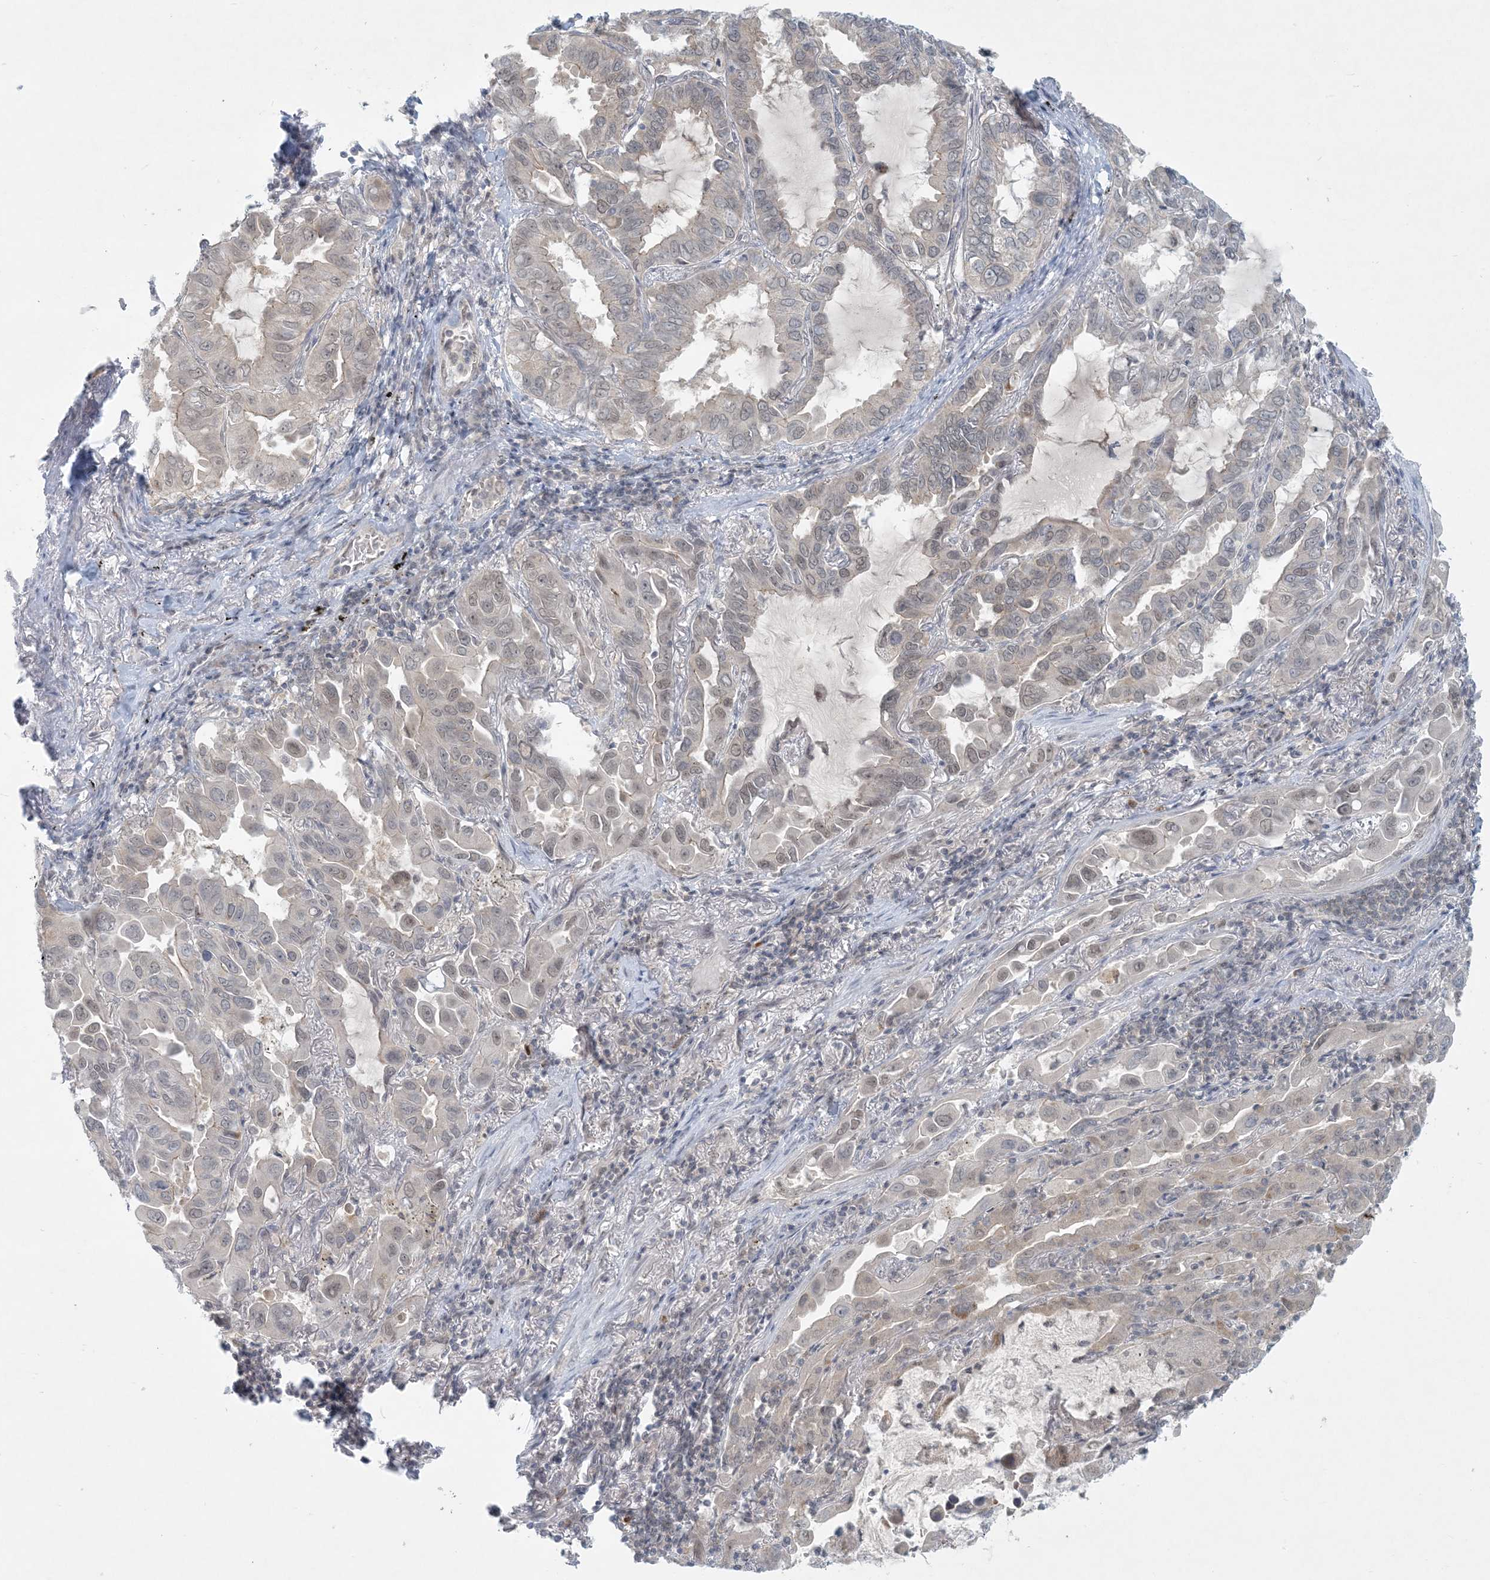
{"staining": {"intensity": "weak", "quantity": "25%-75%", "location": "cytoplasmic/membranous,nuclear"}, "tissue": "lung cancer", "cell_type": "Tumor cells", "image_type": "cancer", "snomed": [{"axis": "morphology", "description": "Adenocarcinoma, NOS"}, {"axis": "topography", "description": "Lung"}], "caption": "Lung cancer (adenocarcinoma) was stained to show a protein in brown. There is low levels of weak cytoplasmic/membranous and nuclear staining in about 25%-75% of tumor cells.", "gene": "OBI1", "patient": {"sex": "male", "age": 64}}